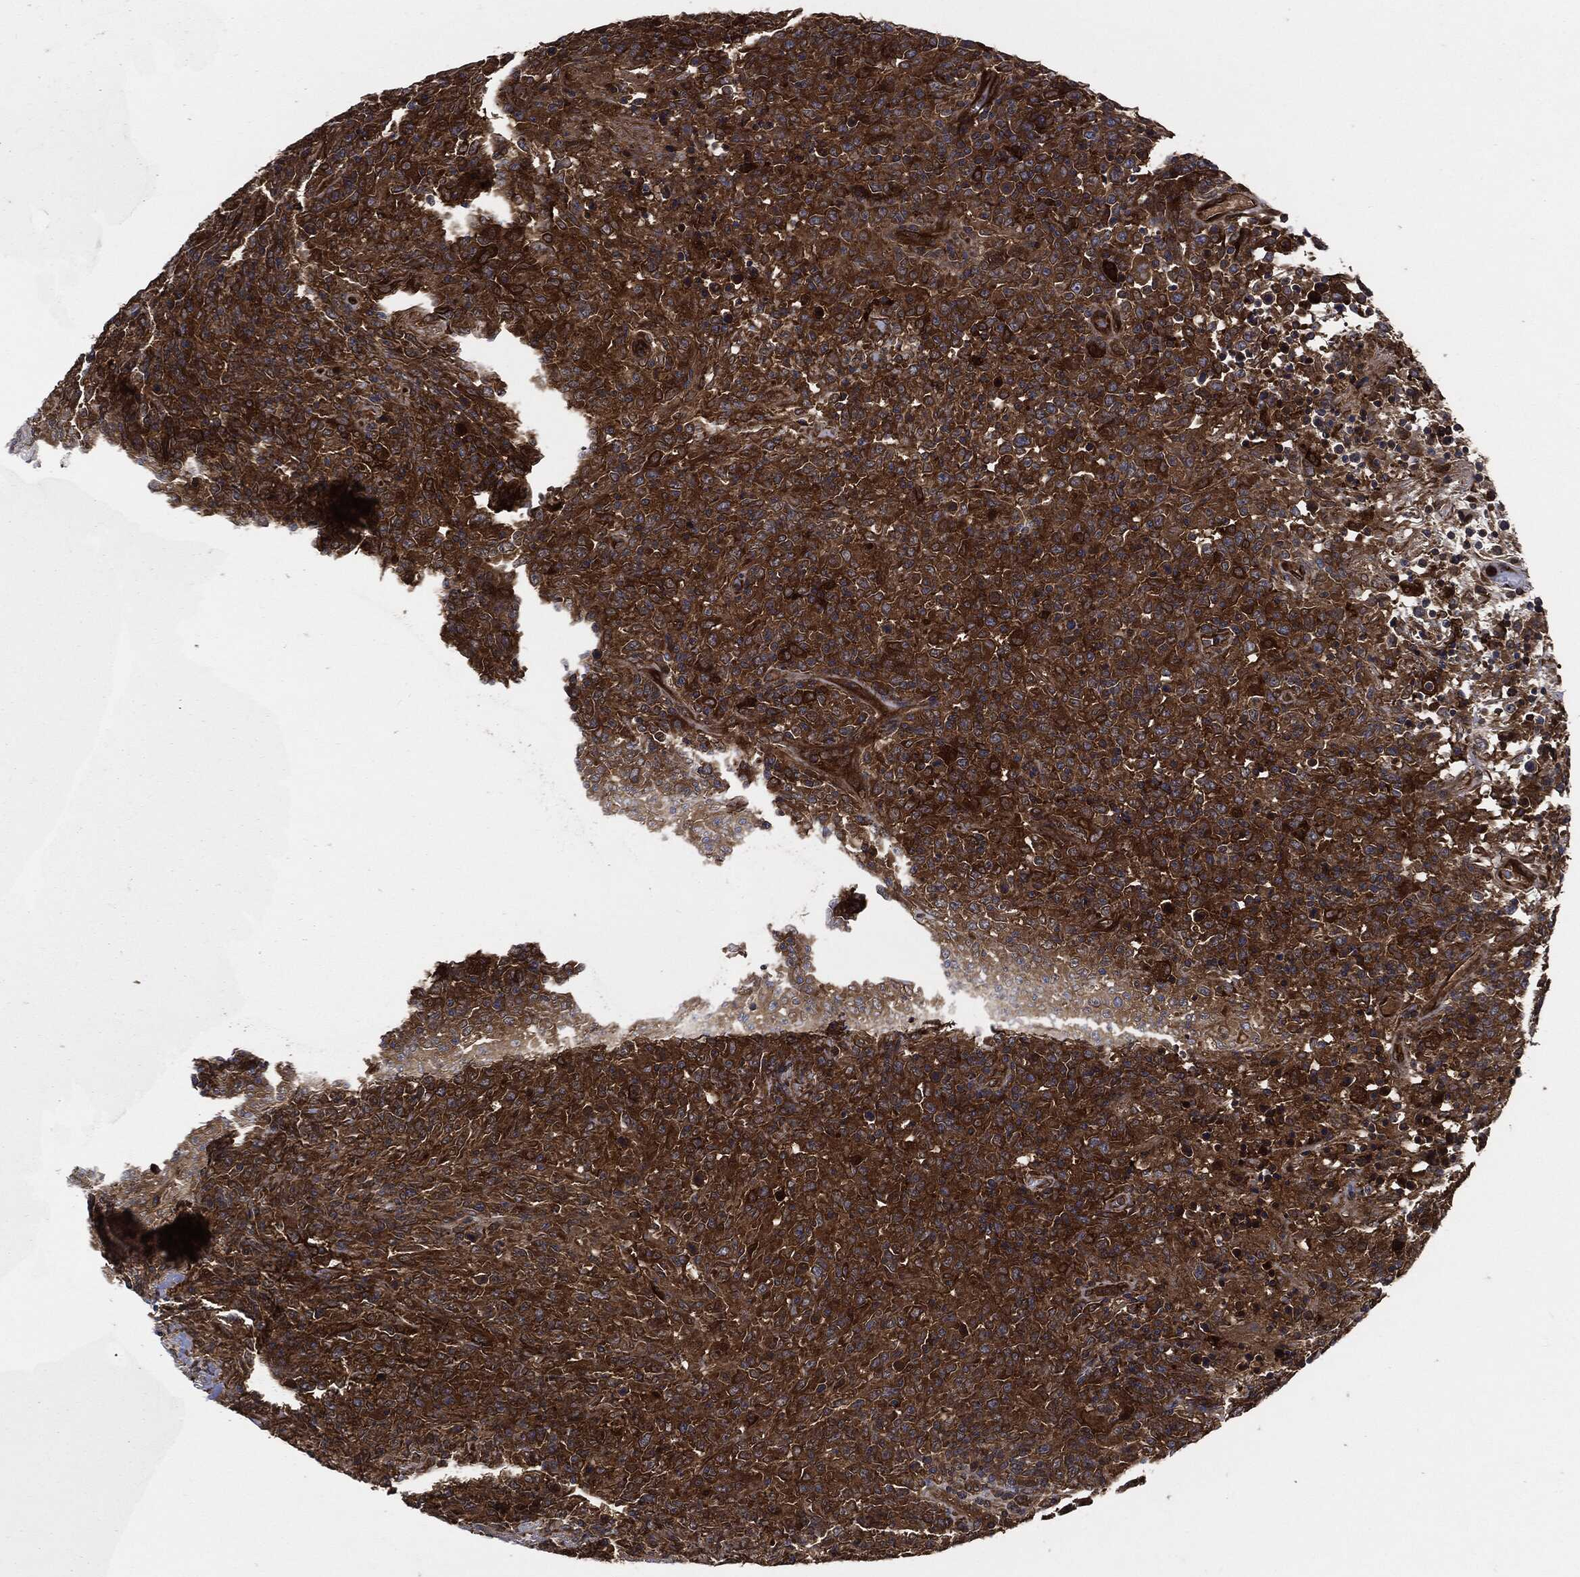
{"staining": {"intensity": "strong", "quantity": ">75%", "location": "cytoplasmic/membranous"}, "tissue": "lymphoma", "cell_type": "Tumor cells", "image_type": "cancer", "snomed": [{"axis": "morphology", "description": "Malignant lymphoma, non-Hodgkin's type, High grade"}, {"axis": "topography", "description": "Lung"}], "caption": "Lymphoma was stained to show a protein in brown. There is high levels of strong cytoplasmic/membranous positivity in about >75% of tumor cells.", "gene": "XPNPEP1", "patient": {"sex": "male", "age": 79}}